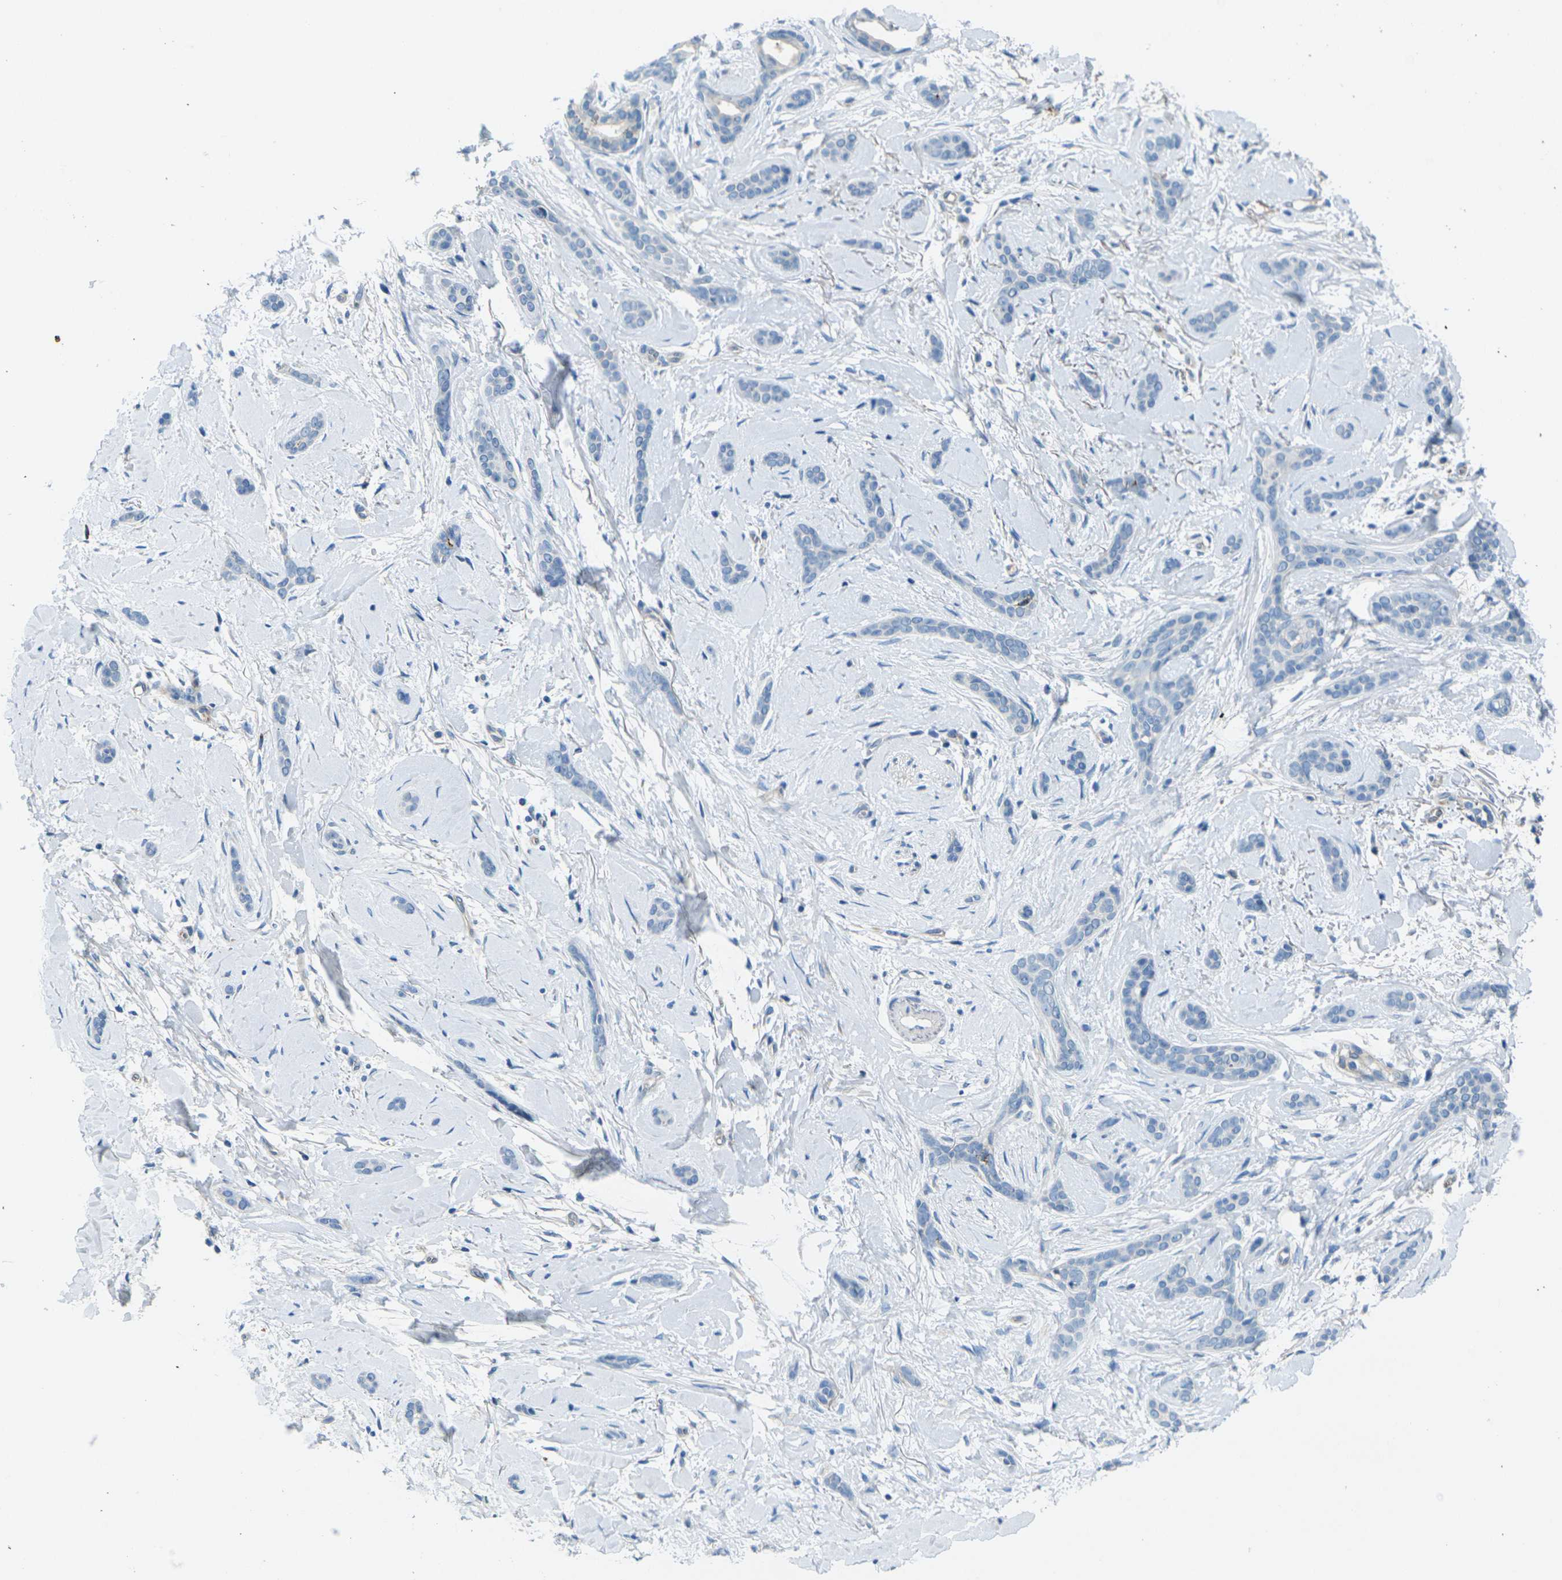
{"staining": {"intensity": "negative", "quantity": "none", "location": "none"}, "tissue": "skin cancer", "cell_type": "Tumor cells", "image_type": "cancer", "snomed": [{"axis": "morphology", "description": "Basal cell carcinoma"}, {"axis": "morphology", "description": "Adnexal tumor, benign"}, {"axis": "topography", "description": "Skin"}], "caption": "Immunohistochemical staining of skin cancer (basal cell carcinoma) exhibits no significant staining in tumor cells.", "gene": "CYP2C8", "patient": {"sex": "female", "age": 42}}